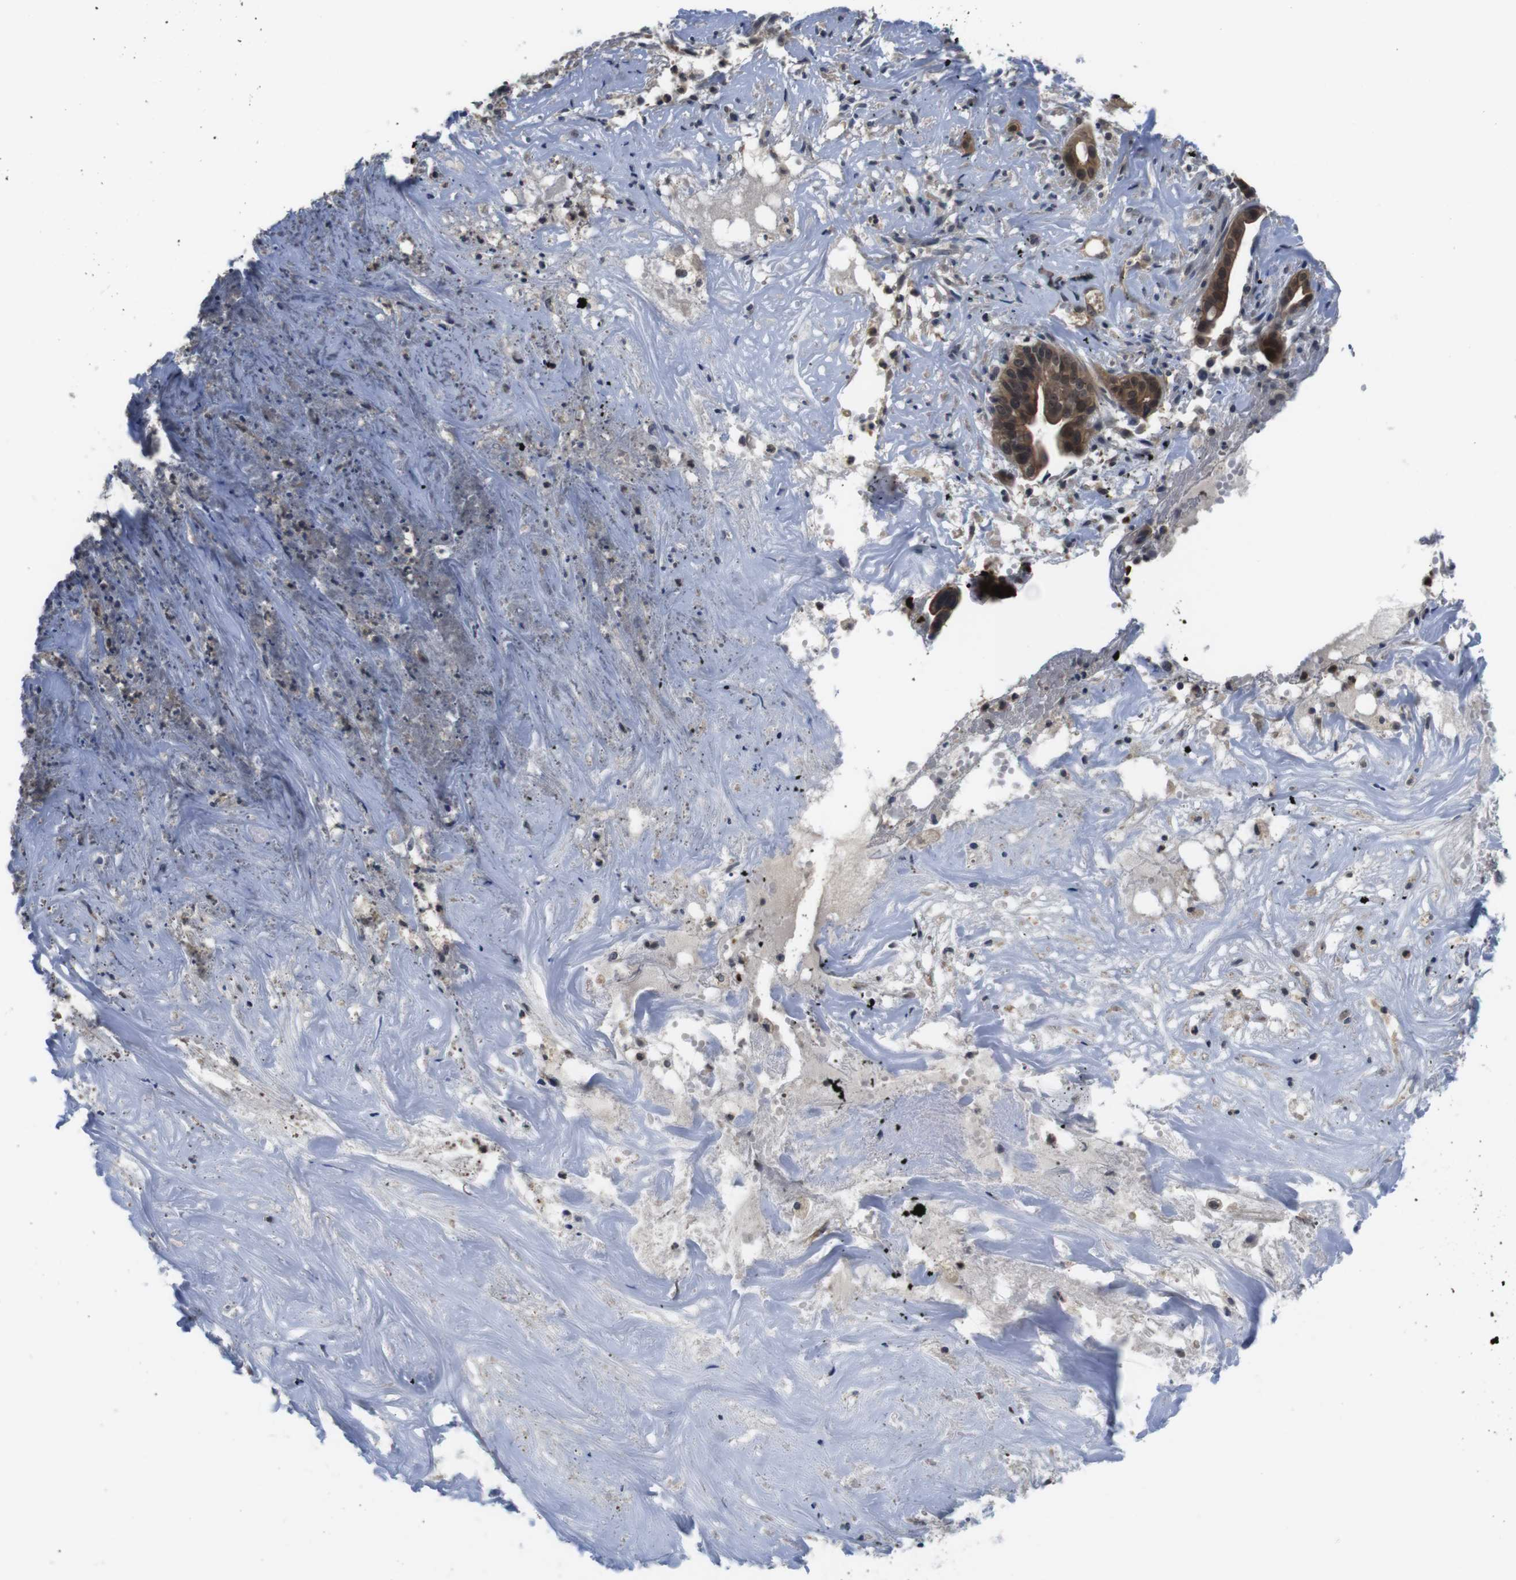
{"staining": {"intensity": "moderate", "quantity": ">75%", "location": "cytoplasmic/membranous"}, "tissue": "liver cancer", "cell_type": "Tumor cells", "image_type": "cancer", "snomed": [{"axis": "morphology", "description": "Cholangiocarcinoma"}, {"axis": "topography", "description": "Liver"}], "caption": "Immunohistochemistry (IHC) of liver cancer displays medium levels of moderate cytoplasmic/membranous positivity in about >75% of tumor cells.", "gene": "FADD", "patient": {"sex": "female", "age": 61}}